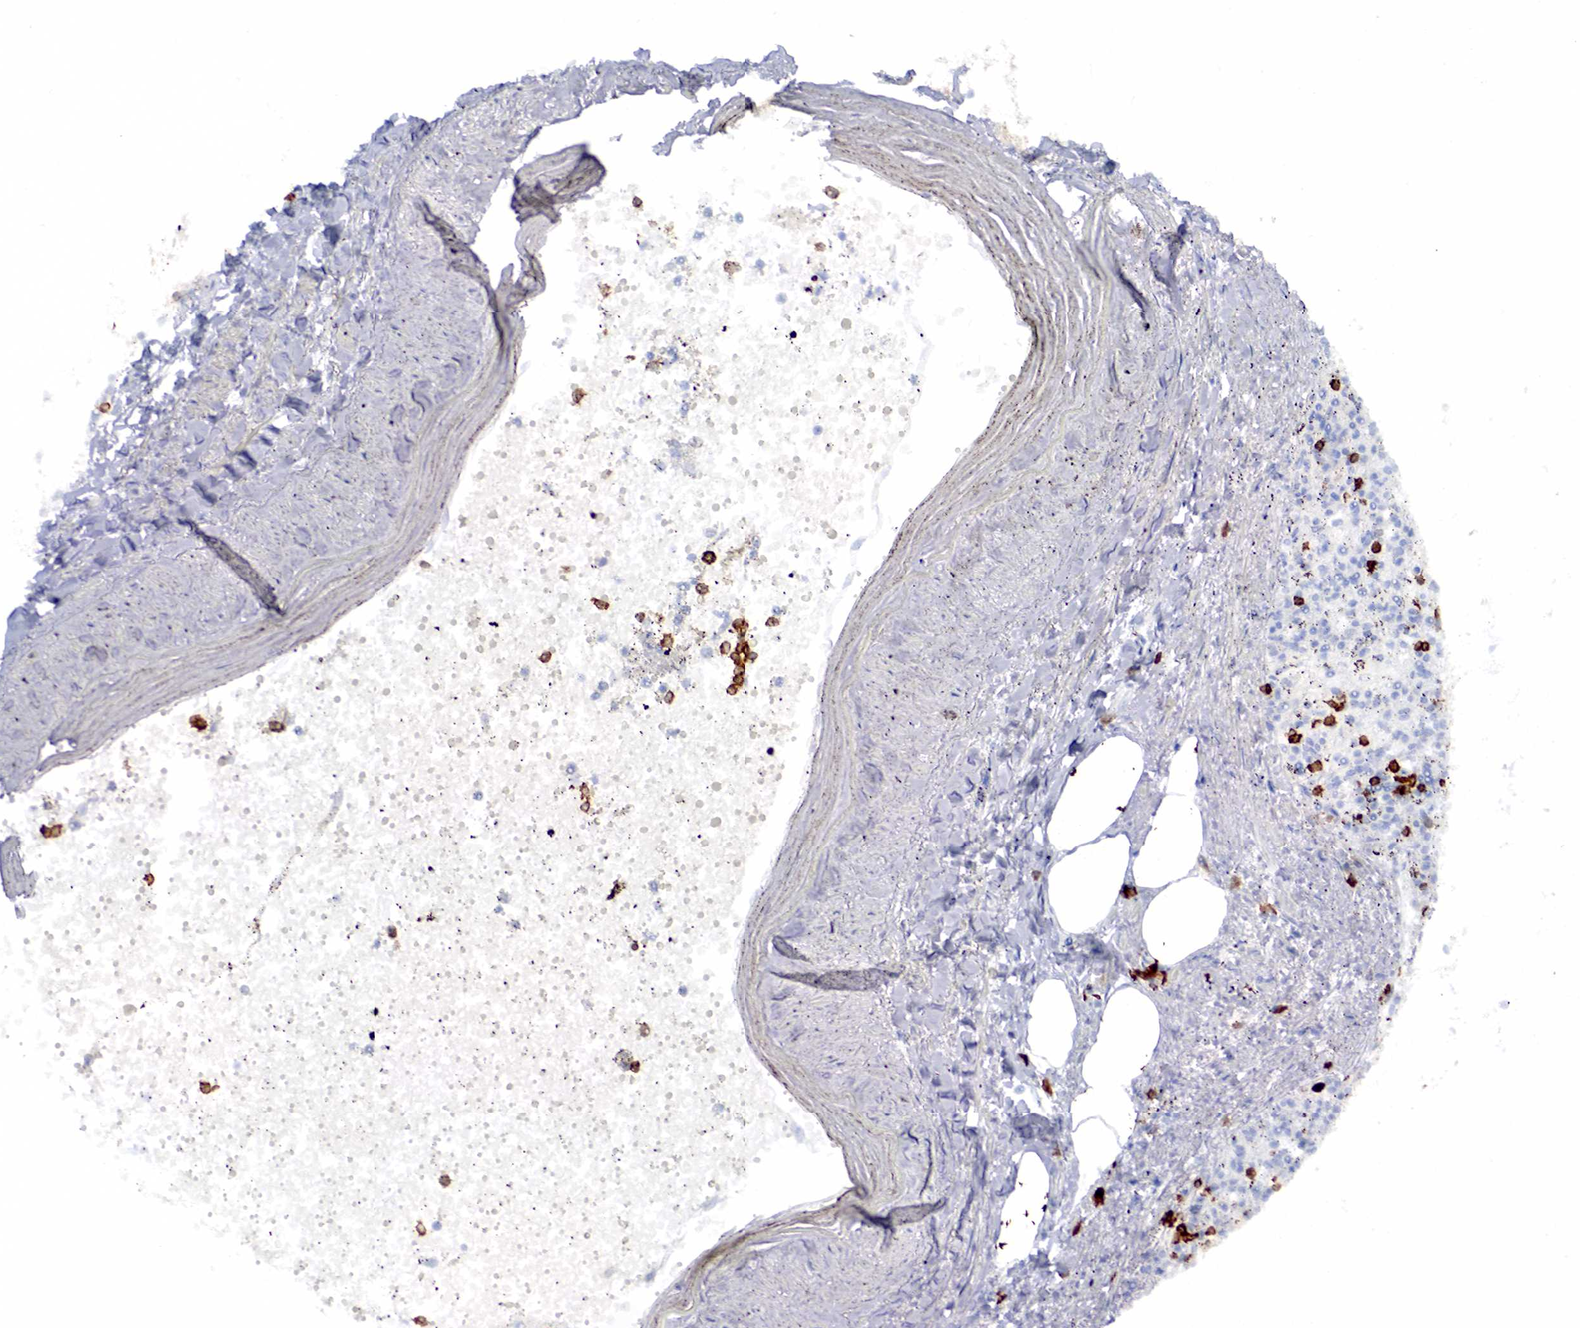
{"staining": {"intensity": "strong", "quantity": "<25%", "location": "cytoplasmic/membranous"}, "tissue": "spleen", "cell_type": "Cells in red pulp", "image_type": "normal", "snomed": [{"axis": "morphology", "description": "Normal tissue, NOS"}, {"axis": "topography", "description": "Spleen"}], "caption": "DAB immunohistochemical staining of benign spleen shows strong cytoplasmic/membranous protein staining in about <25% of cells in red pulp. The protein of interest is stained brown, and the nuclei are stained in blue (DAB (3,3'-diaminobenzidine) IHC with brightfield microscopy, high magnification).", "gene": "CD79A", "patient": {"sex": "male", "age": 72}}